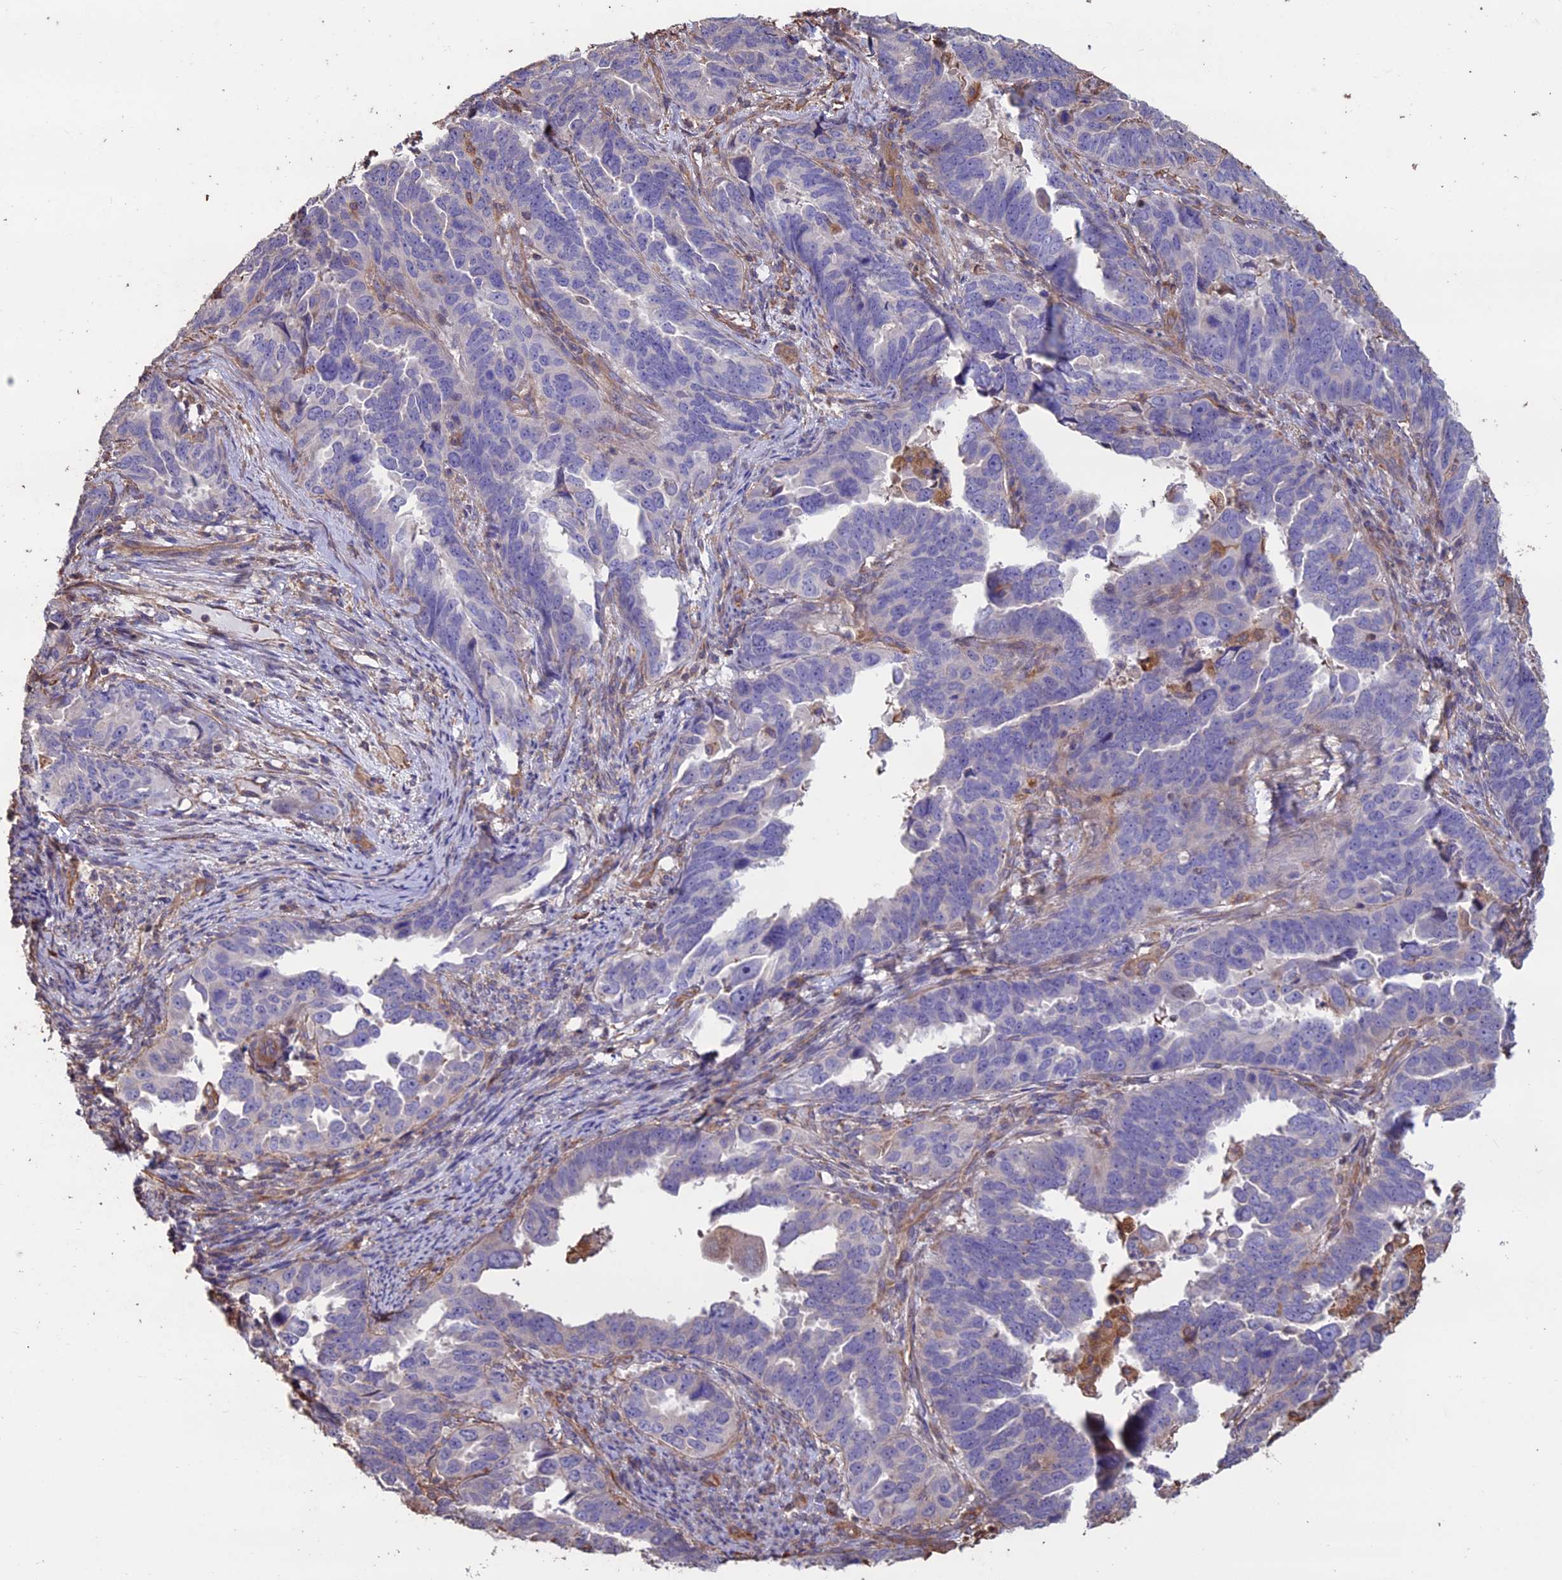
{"staining": {"intensity": "negative", "quantity": "none", "location": "none"}, "tissue": "endometrial cancer", "cell_type": "Tumor cells", "image_type": "cancer", "snomed": [{"axis": "morphology", "description": "Adenocarcinoma, NOS"}, {"axis": "topography", "description": "Endometrium"}], "caption": "Immunohistochemistry image of adenocarcinoma (endometrial) stained for a protein (brown), which reveals no positivity in tumor cells.", "gene": "CCDC148", "patient": {"sex": "female", "age": 65}}